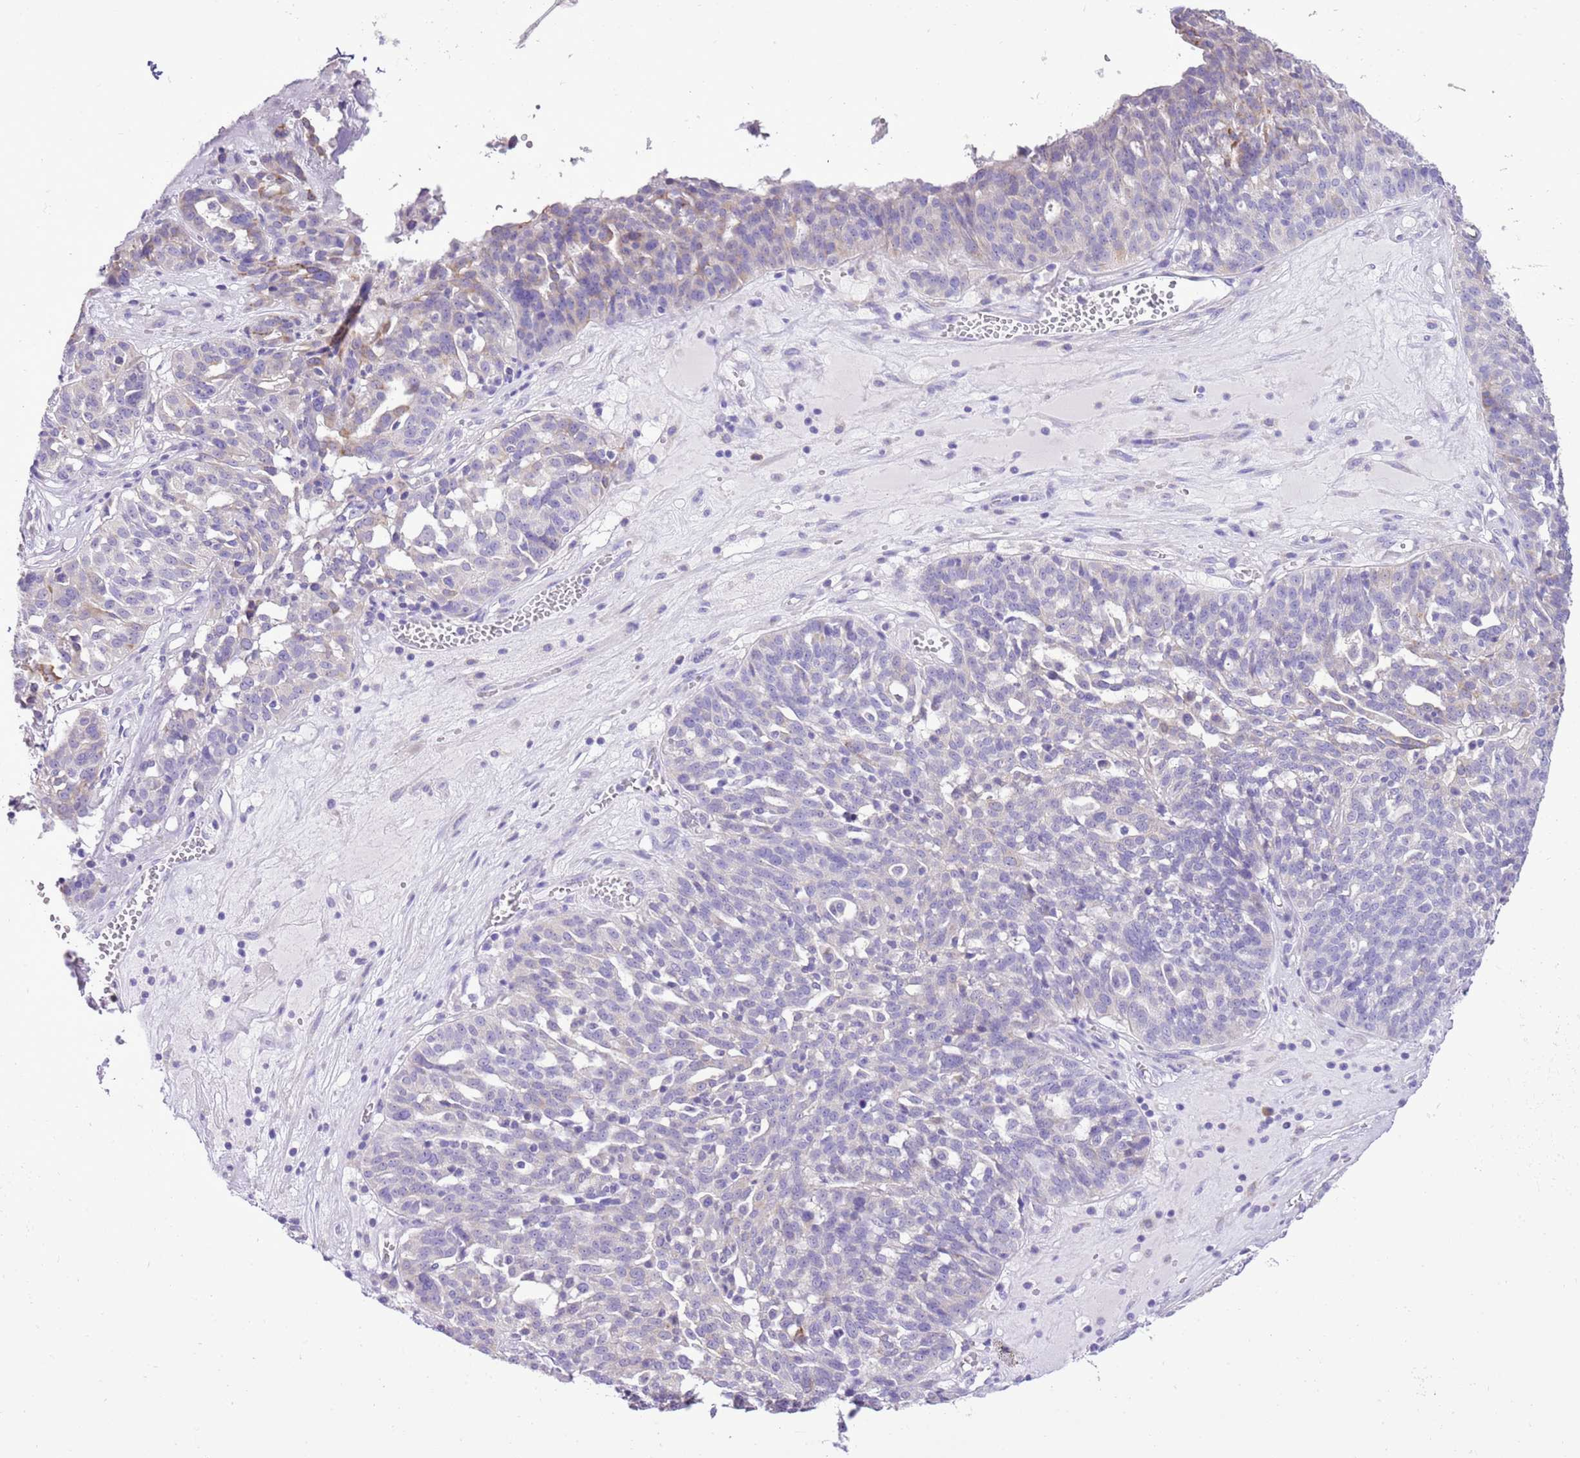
{"staining": {"intensity": "negative", "quantity": "none", "location": "none"}, "tissue": "ovarian cancer", "cell_type": "Tumor cells", "image_type": "cancer", "snomed": [{"axis": "morphology", "description": "Cystadenocarcinoma, serous, NOS"}, {"axis": "topography", "description": "Ovary"}], "caption": "This is an IHC micrograph of ovarian serous cystadenocarcinoma. There is no positivity in tumor cells.", "gene": "AAR2", "patient": {"sex": "female", "age": 59}}